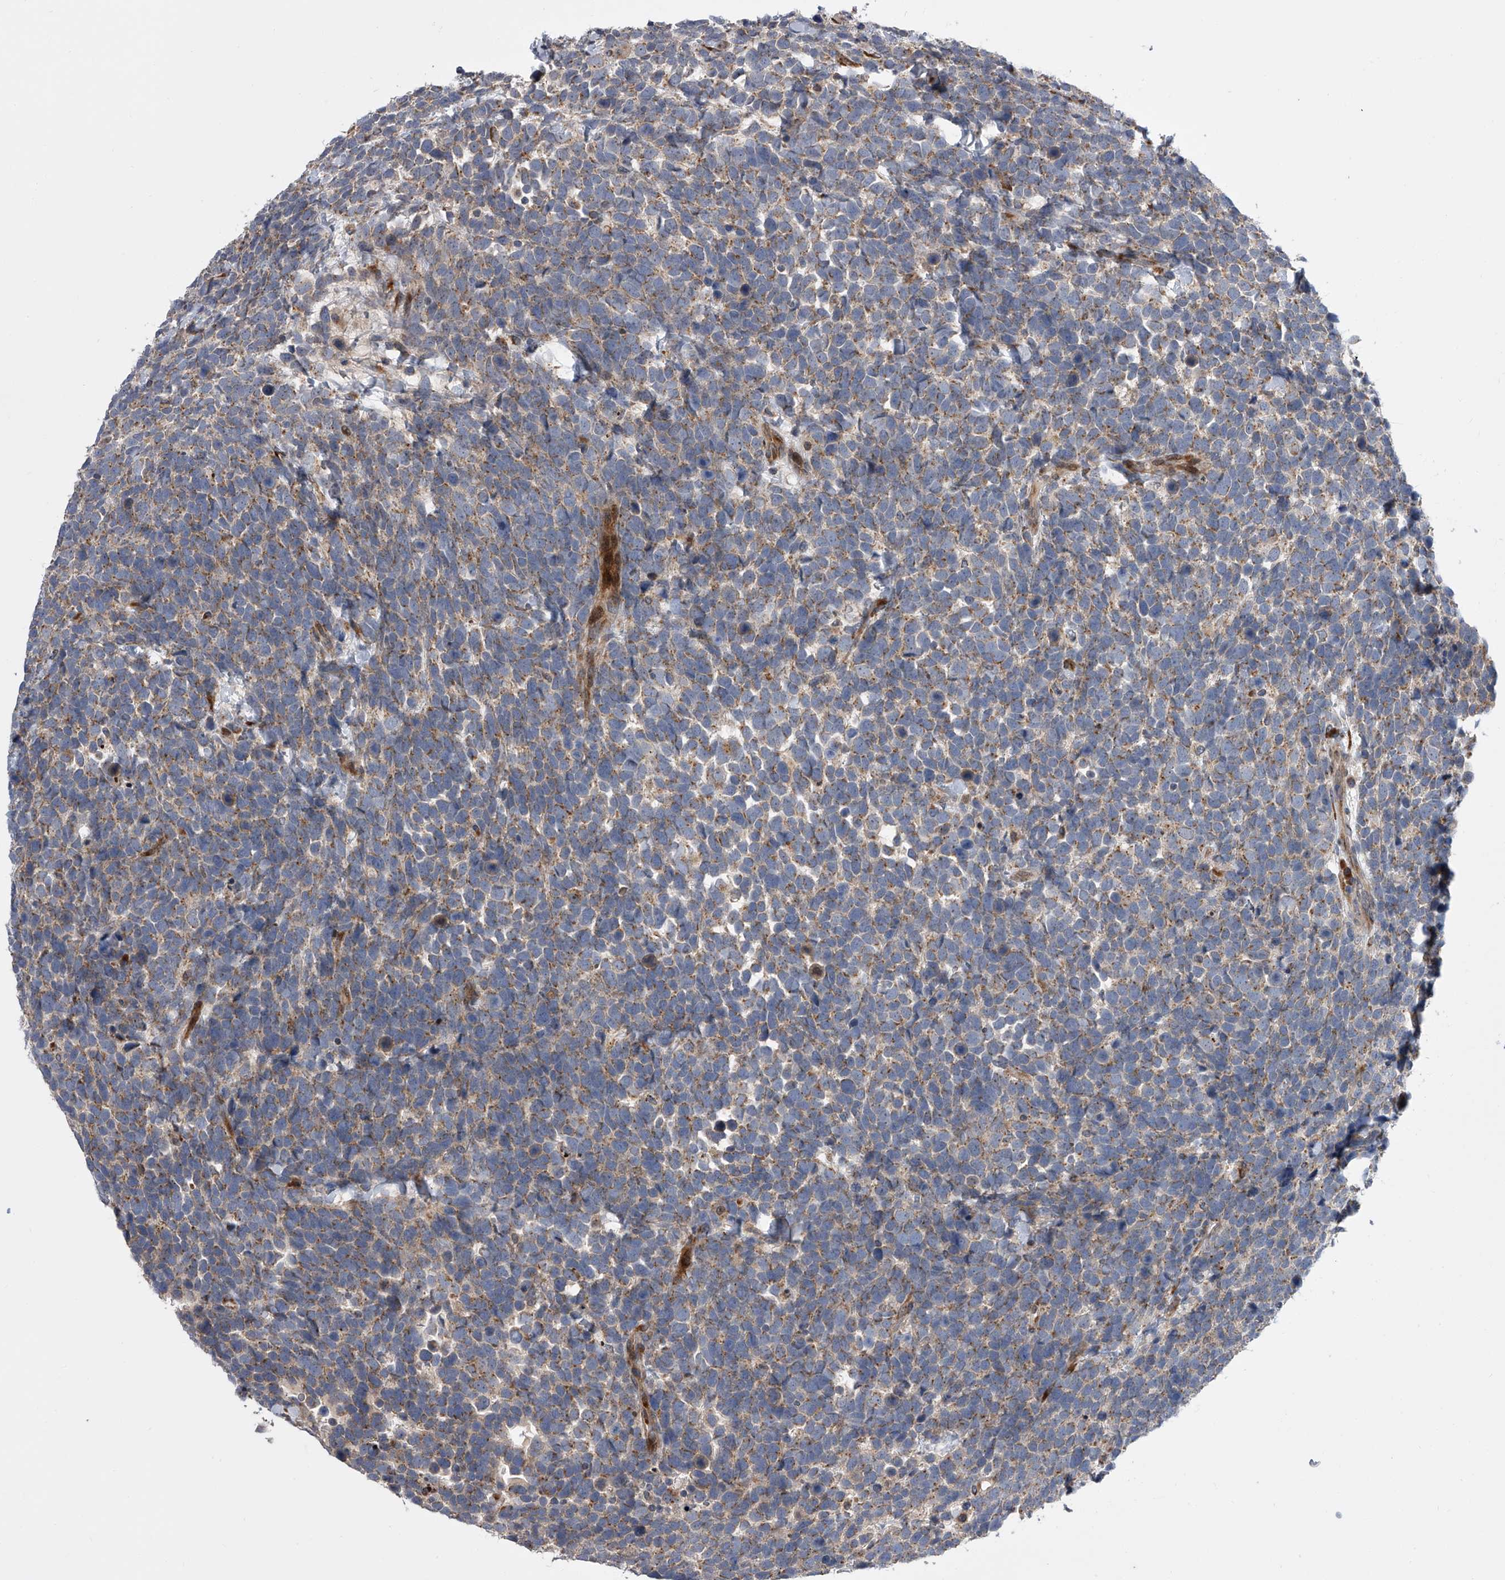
{"staining": {"intensity": "moderate", "quantity": "<25%", "location": "cytoplasmic/membranous"}, "tissue": "urothelial cancer", "cell_type": "Tumor cells", "image_type": "cancer", "snomed": [{"axis": "morphology", "description": "Urothelial carcinoma, High grade"}, {"axis": "topography", "description": "Urinary bladder"}], "caption": "A low amount of moderate cytoplasmic/membranous staining is seen in about <25% of tumor cells in urothelial carcinoma (high-grade) tissue. (Stains: DAB (3,3'-diaminobenzidine) in brown, nuclei in blue, Microscopy: brightfield microscopy at high magnification).", "gene": "DLGAP2", "patient": {"sex": "female", "age": 82}}